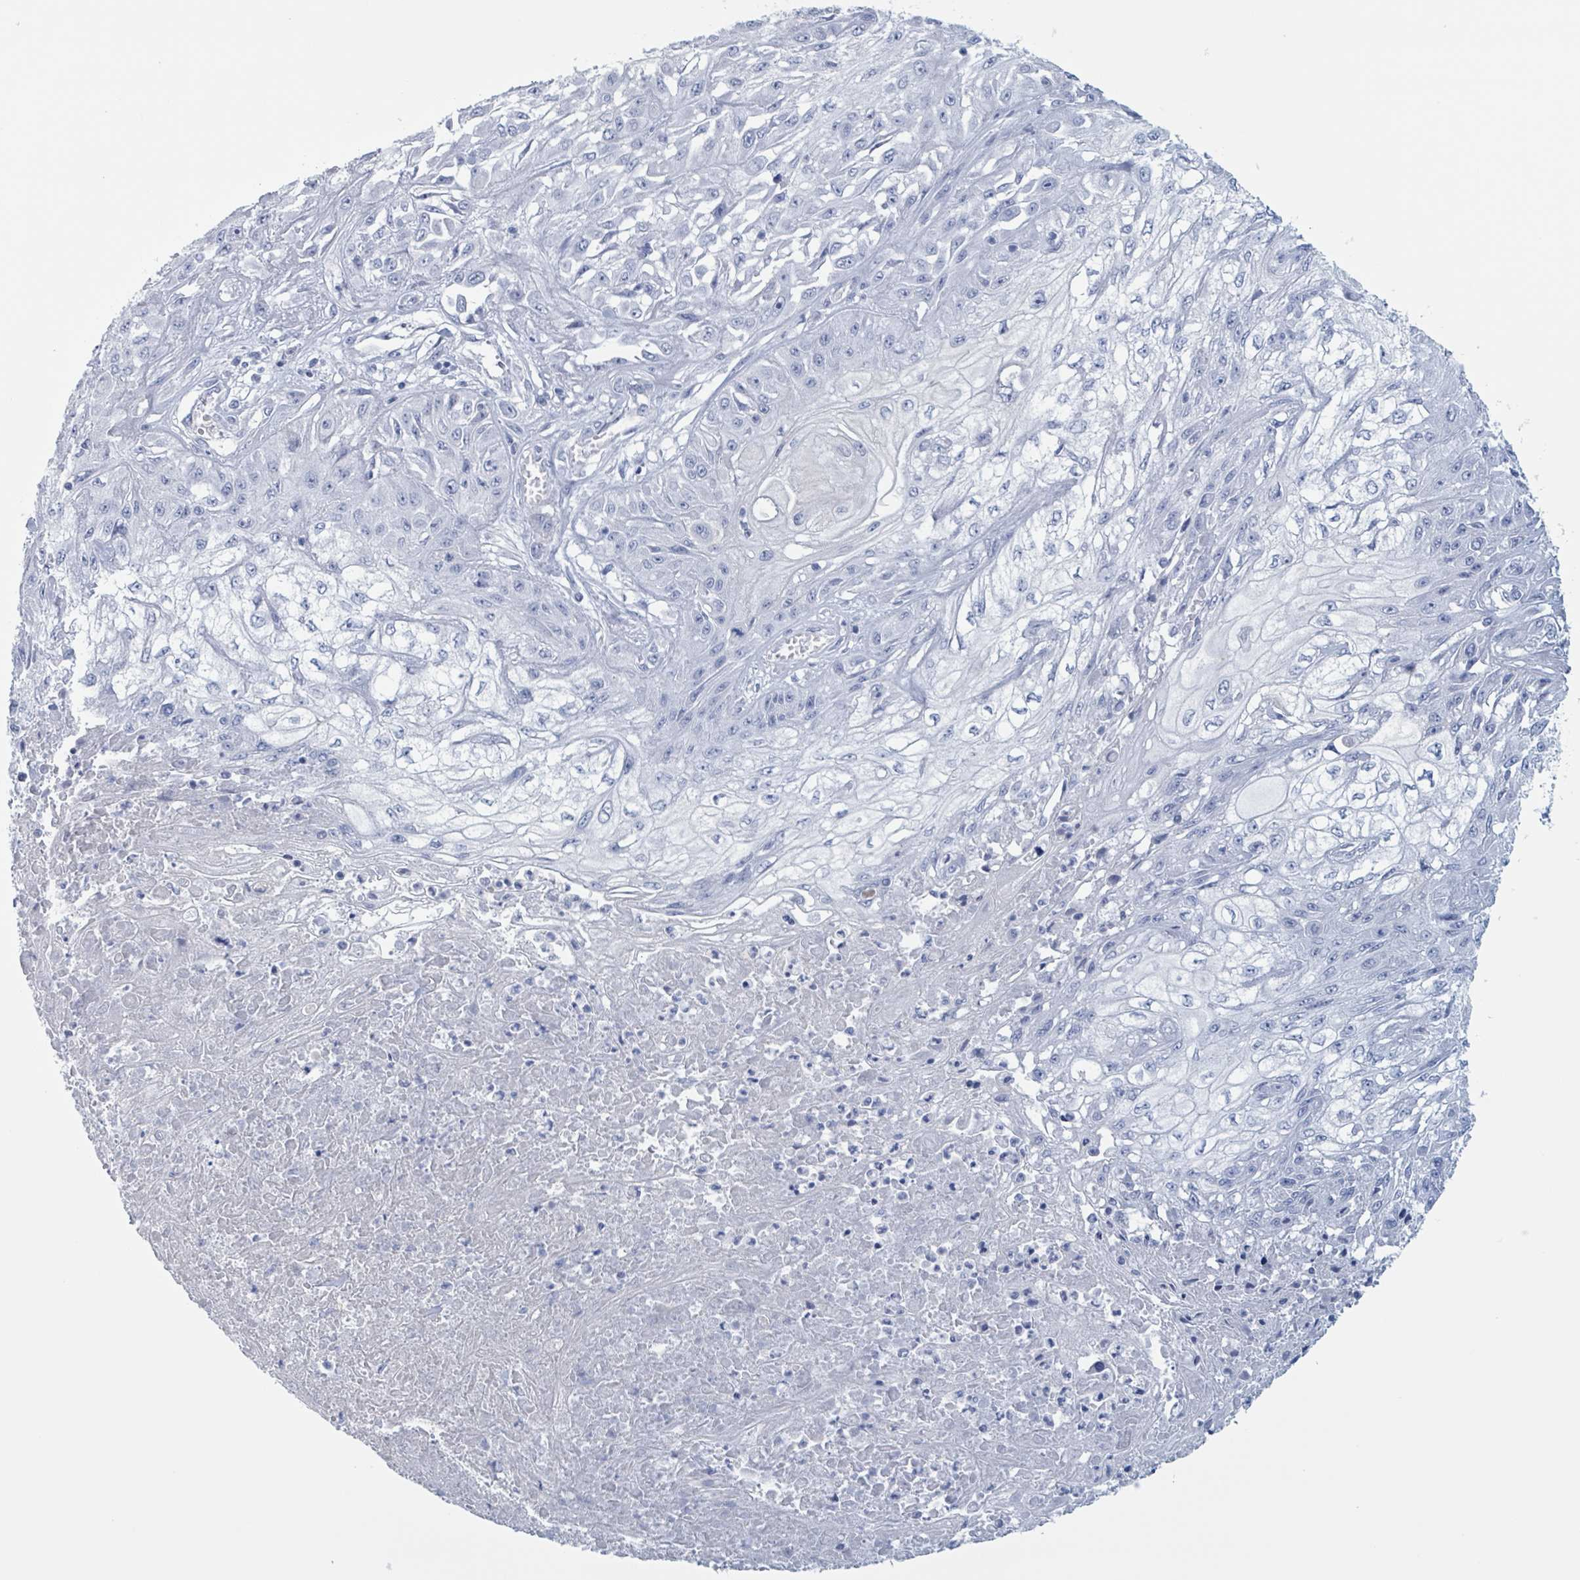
{"staining": {"intensity": "negative", "quantity": "none", "location": "none"}, "tissue": "skin cancer", "cell_type": "Tumor cells", "image_type": "cancer", "snomed": [{"axis": "morphology", "description": "Squamous cell carcinoma, NOS"}, {"axis": "morphology", "description": "Squamous cell carcinoma, metastatic, NOS"}, {"axis": "topography", "description": "Skin"}, {"axis": "topography", "description": "Lymph node"}], "caption": "Tumor cells show no significant staining in skin metastatic squamous cell carcinoma.", "gene": "KLK4", "patient": {"sex": "male", "age": 75}}